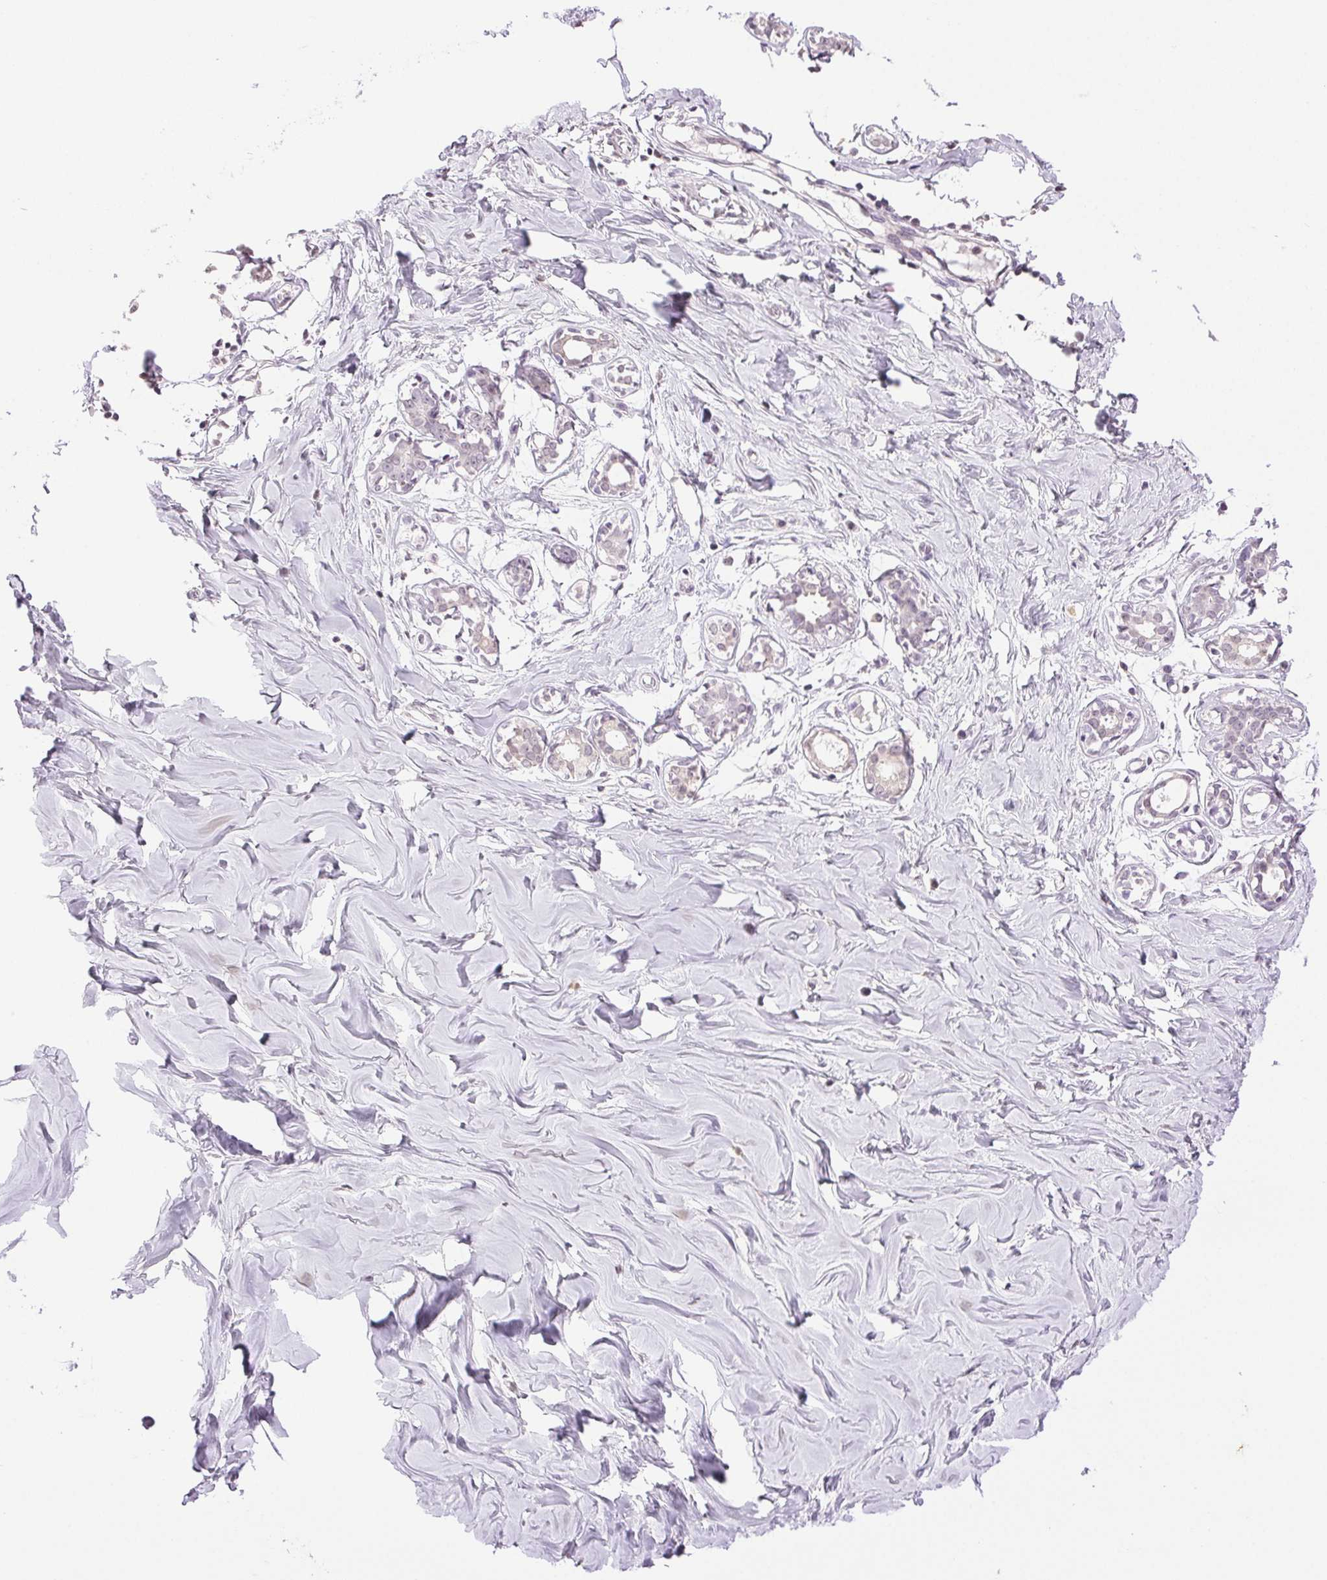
{"staining": {"intensity": "negative", "quantity": "none", "location": "none"}, "tissue": "breast", "cell_type": "Adipocytes", "image_type": "normal", "snomed": [{"axis": "morphology", "description": "Normal tissue, NOS"}, {"axis": "topography", "description": "Breast"}], "caption": "Immunohistochemical staining of benign human breast shows no significant expression in adipocytes.", "gene": "TNNT3", "patient": {"sex": "female", "age": 27}}